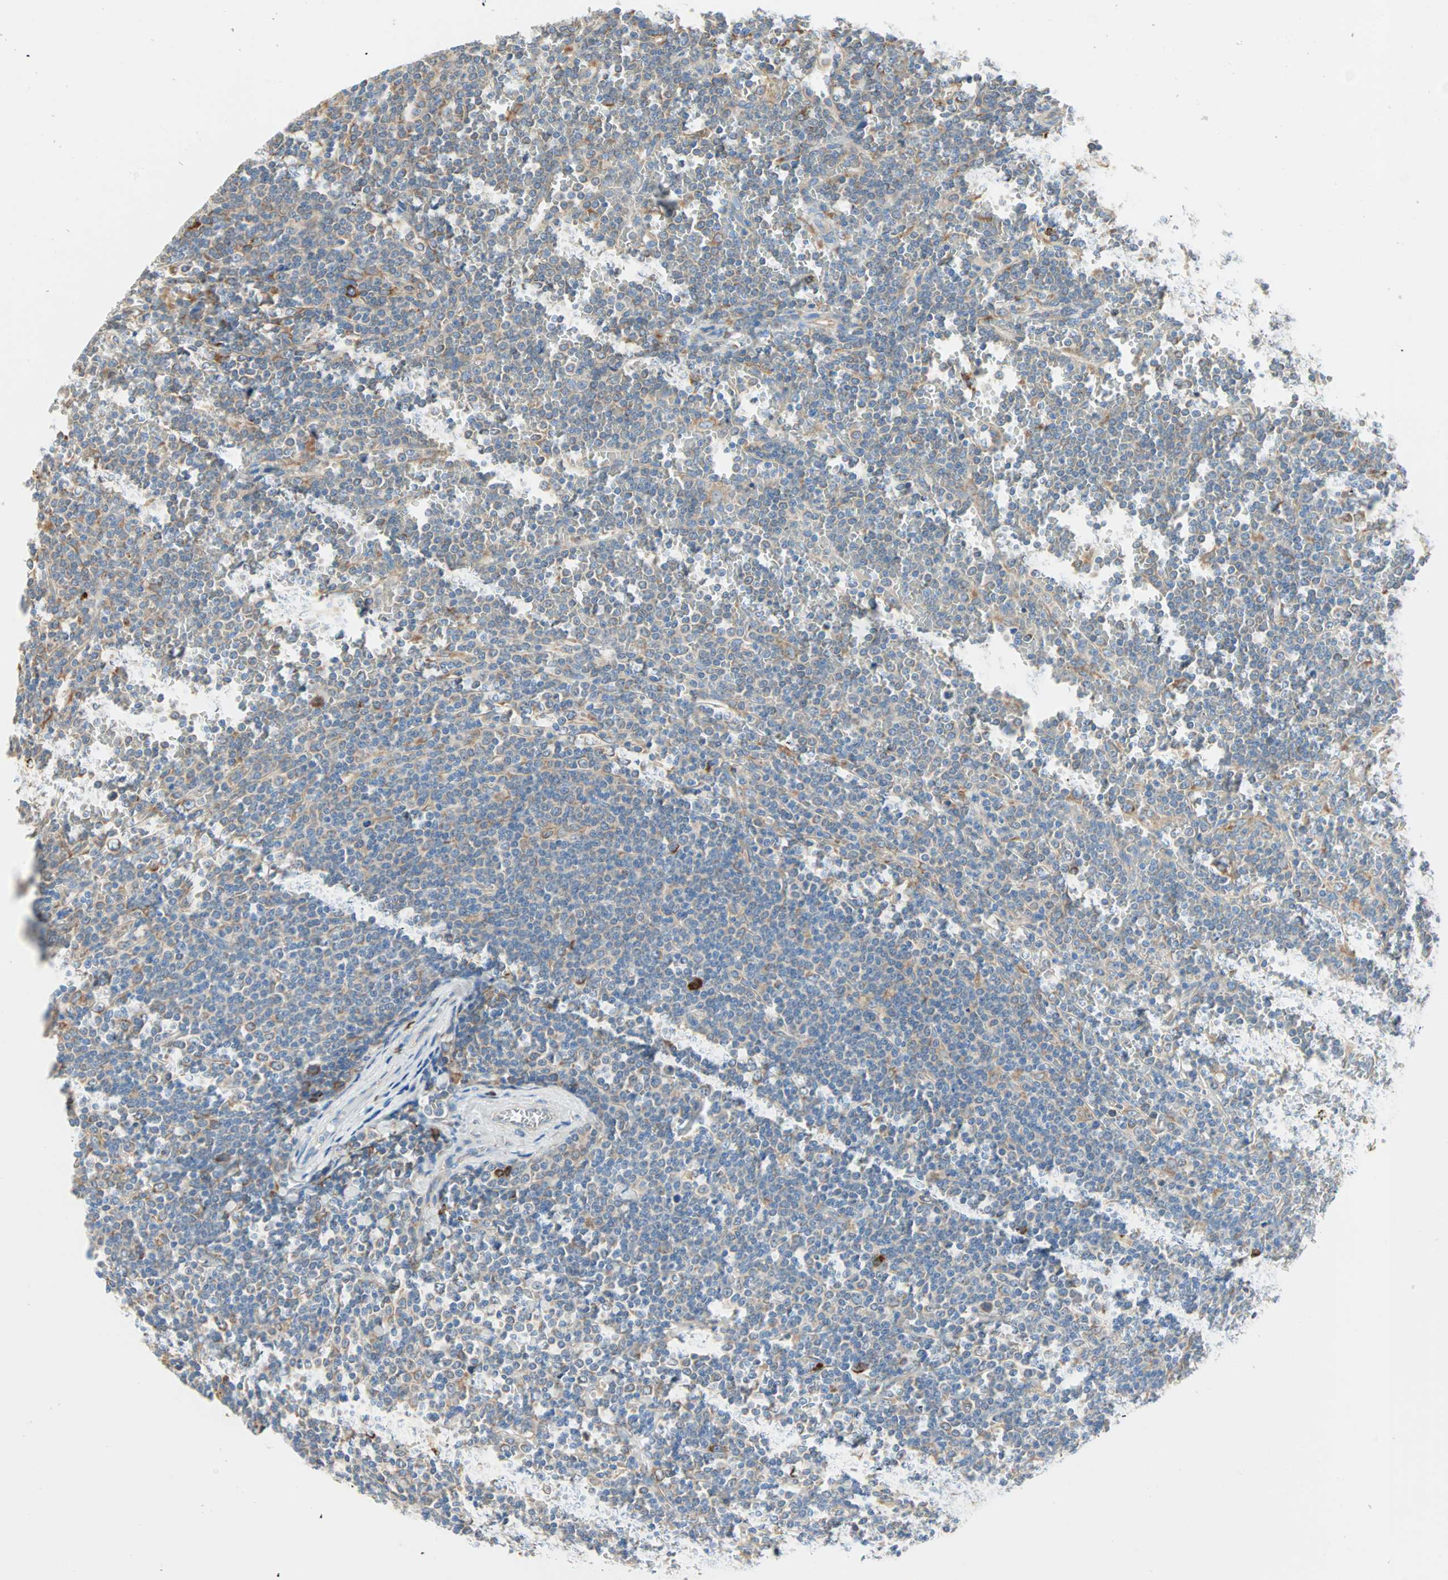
{"staining": {"intensity": "moderate", "quantity": "25%-75%", "location": "cytoplasmic/membranous"}, "tissue": "lymphoma", "cell_type": "Tumor cells", "image_type": "cancer", "snomed": [{"axis": "morphology", "description": "Malignant lymphoma, non-Hodgkin's type, Low grade"}, {"axis": "topography", "description": "Spleen"}], "caption": "Tumor cells demonstrate moderate cytoplasmic/membranous positivity in approximately 25%-75% of cells in lymphoma.", "gene": "PLCXD1", "patient": {"sex": "female", "age": 19}}